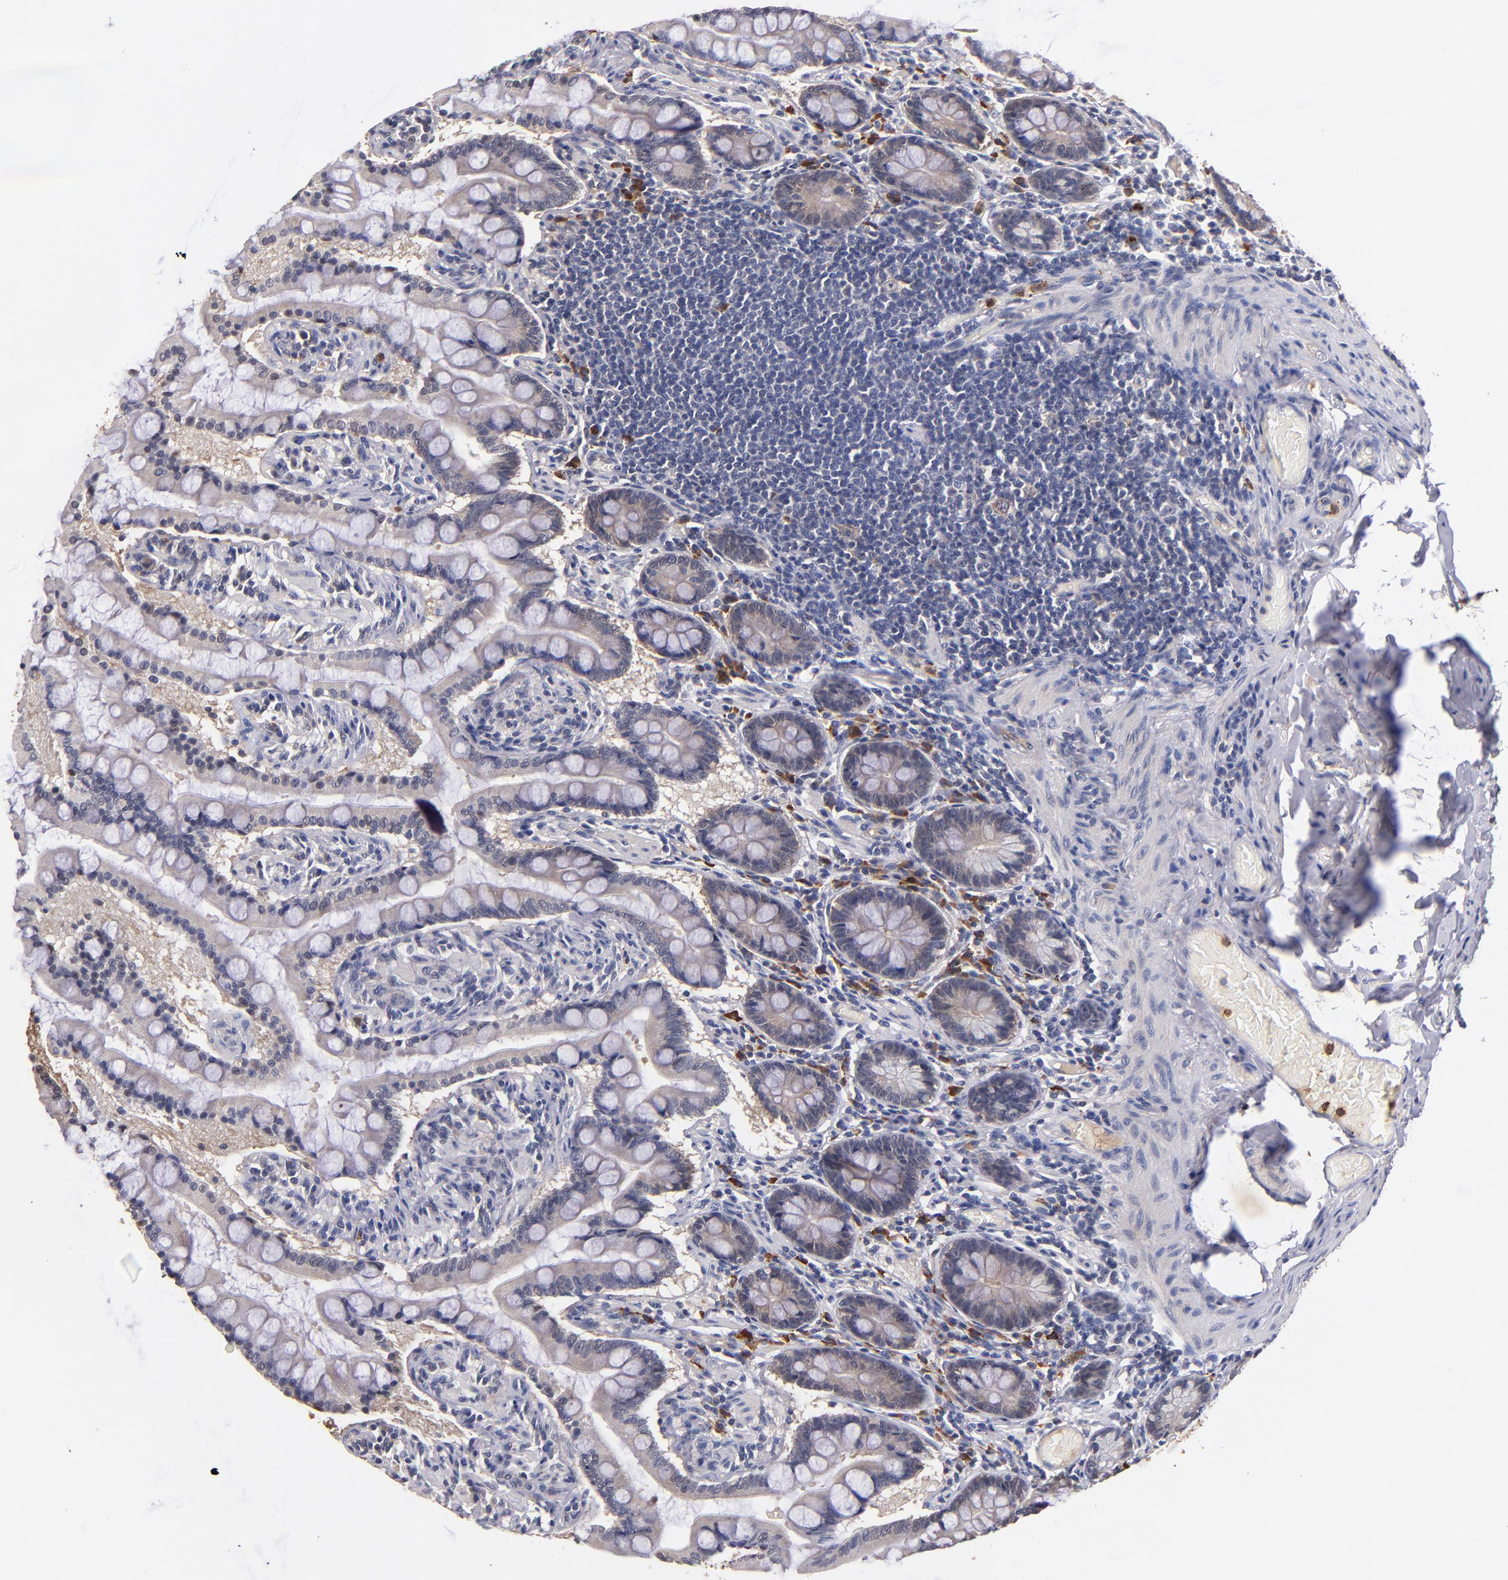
{"staining": {"intensity": "weak", "quantity": "<25%", "location": "cytoplasmic/membranous"}, "tissue": "small intestine", "cell_type": "Glandular cells", "image_type": "normal", "snomed": [{"axis": "morphology", "description": "Normal tissue, NOS"}, {"axis": "topography", "description": "Small intestine"}], "caption": "Immunohistochemistry photomicrograph of normal small intestine: small intestine stained with DAB (3,3'-diaminobenzidine) demonstrates no significant protein expression in glandular cells. (DAB immunohistochemistry visualized using brightfield microscopy, high magnification).", "gene": "TTLL12", "patient": {"sex": "male", "age": 41}}